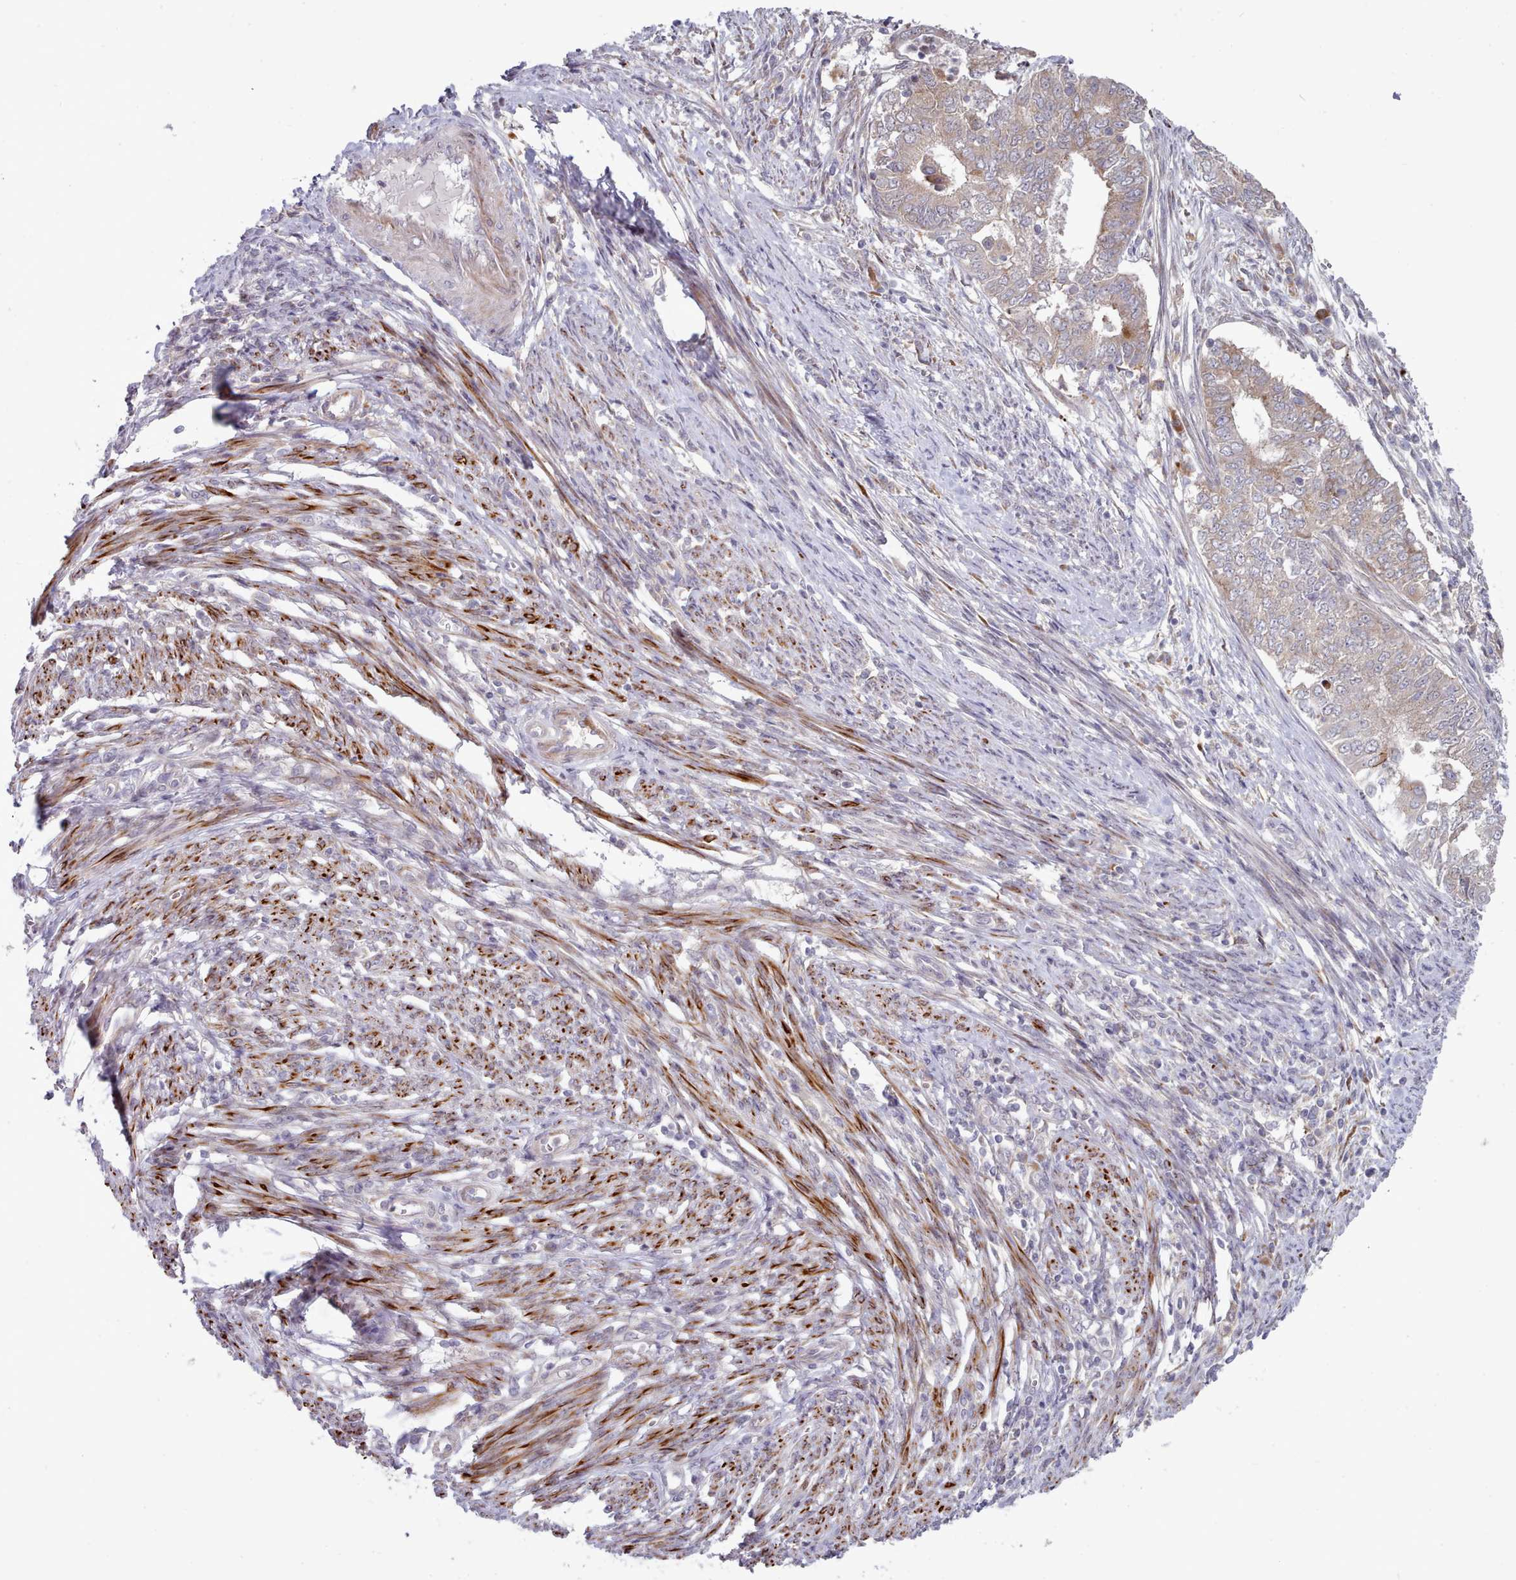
{"staining": {"intensity": "moderate", "quantity": "<25%", "location": "cytoplasmic/membranous"}, "tissue": "endometrial cancer", "cell_type": "Tumor cells", "image_type": "cancer", "snomed": [{"axis": "morphology", "description": "Adenocarcinoma, NOS"}, {"axis": "topography", "description": "Endometrium"}], "caption": "Adenocarcinoma (endometrial) tissue demonstrates moderate cytoplasmic/membranous expression in about <25% of tumor cells, visualized by immunohistochemistry.", "gene": "TRIM26", "patient": {"sex": "female", "age": 62}}